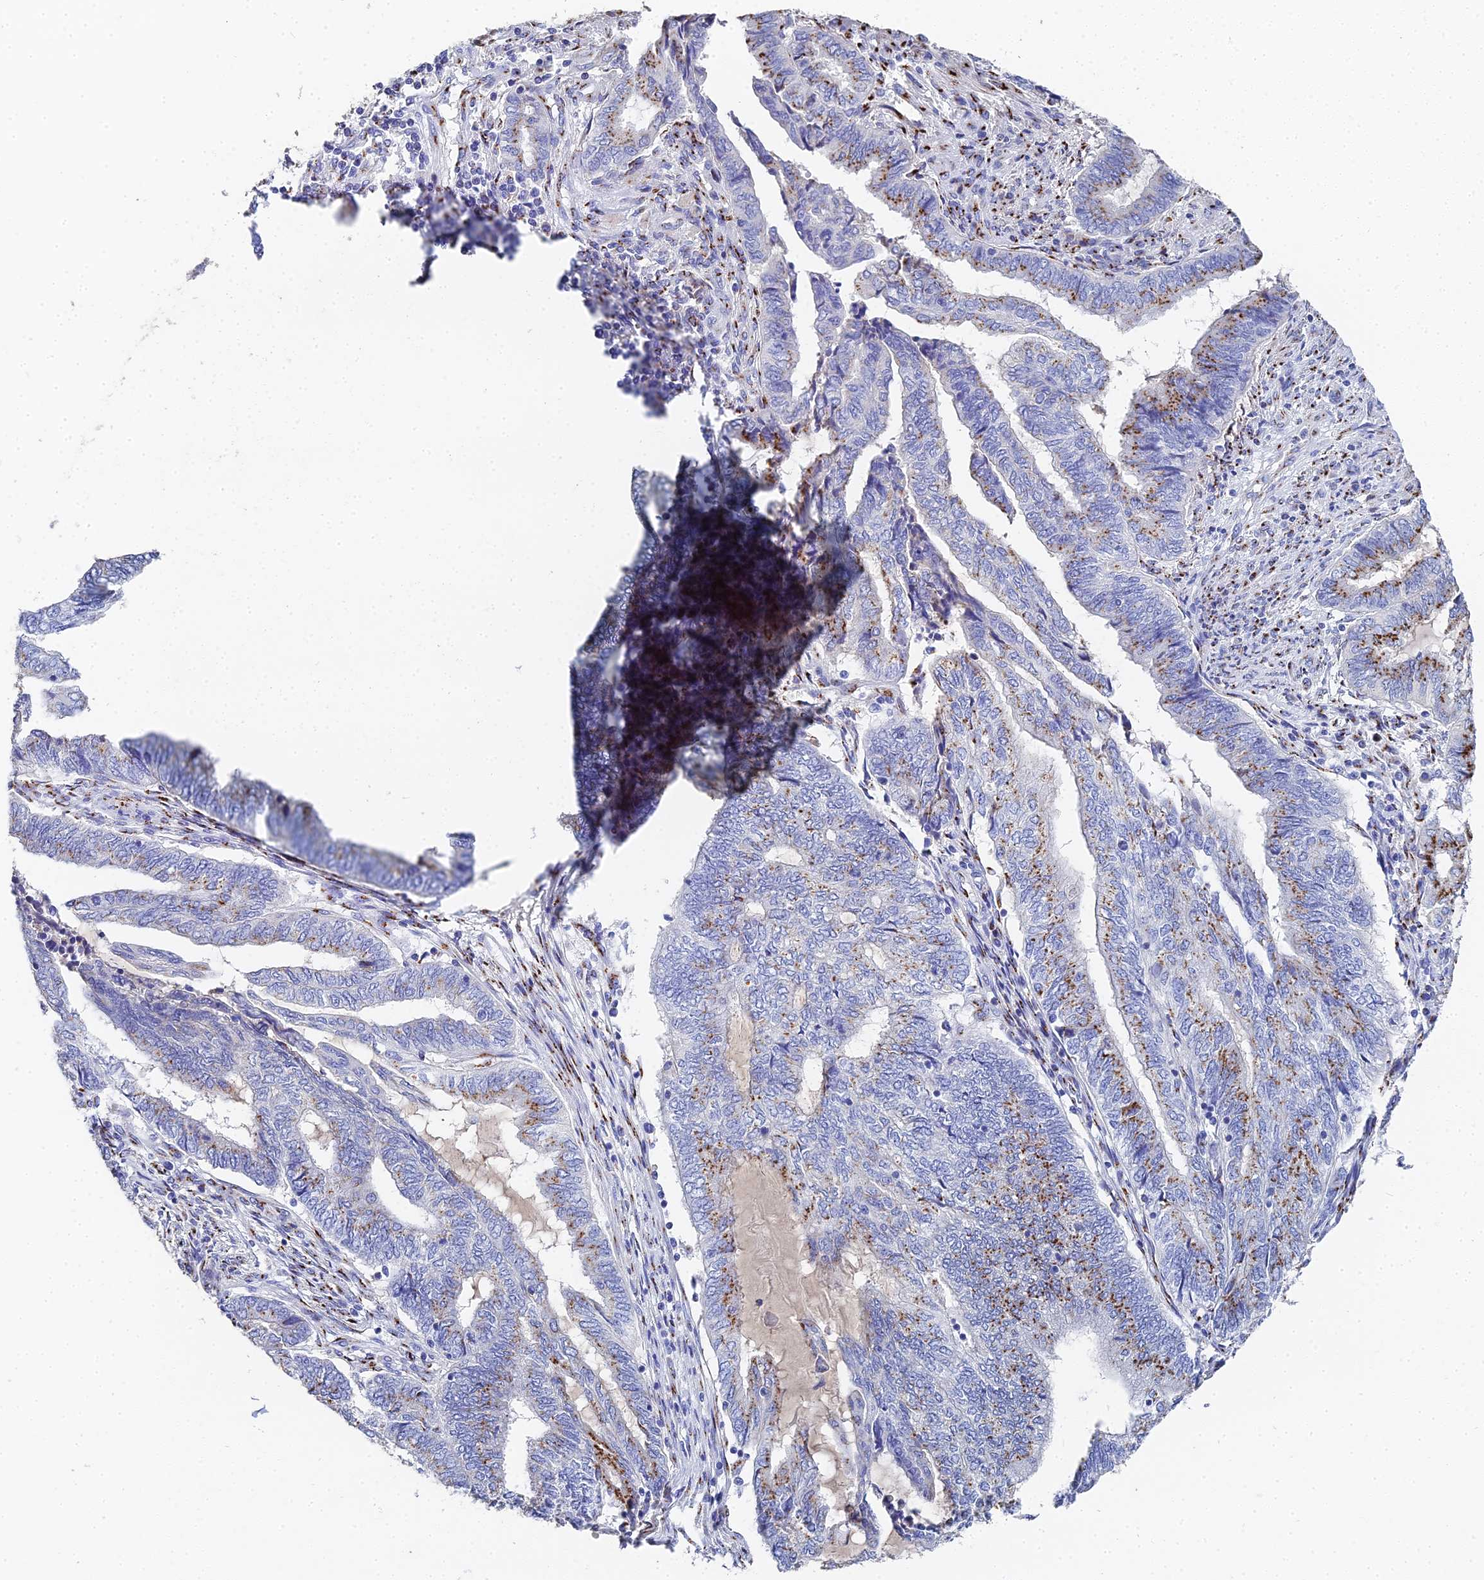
{"staining": {"intensity": "moderate", "quantity": "25%-75%", "location": "cytoplasmic/membranous"}, "tissue": "endometrial cancer", "cell_type": "Tumor cells", "image_type": "cancer", "snomed": [{"axis": "morphology", "description": "Adenocarcinoma, NOS"}, {"axis": "topography", "description": "Uterus"}, {"axis": "topography", "description": "Endometrium"}], "caption": "Immunohistochemistry staining of endometrial adenocarcinoma, which demonstrates medium levels of moderate cytoplasmic/membranous positivity in about 25%-75% of tumor cells indicating moderate cytoplasmic/membranous protein positivity. The staining was performed using DAB (brown) for protein detection and nuclei were counterstained in hematoxylin (blue).", "gene": "ENSG00000268674", "patient": {"sex": "female", "age": 70}}